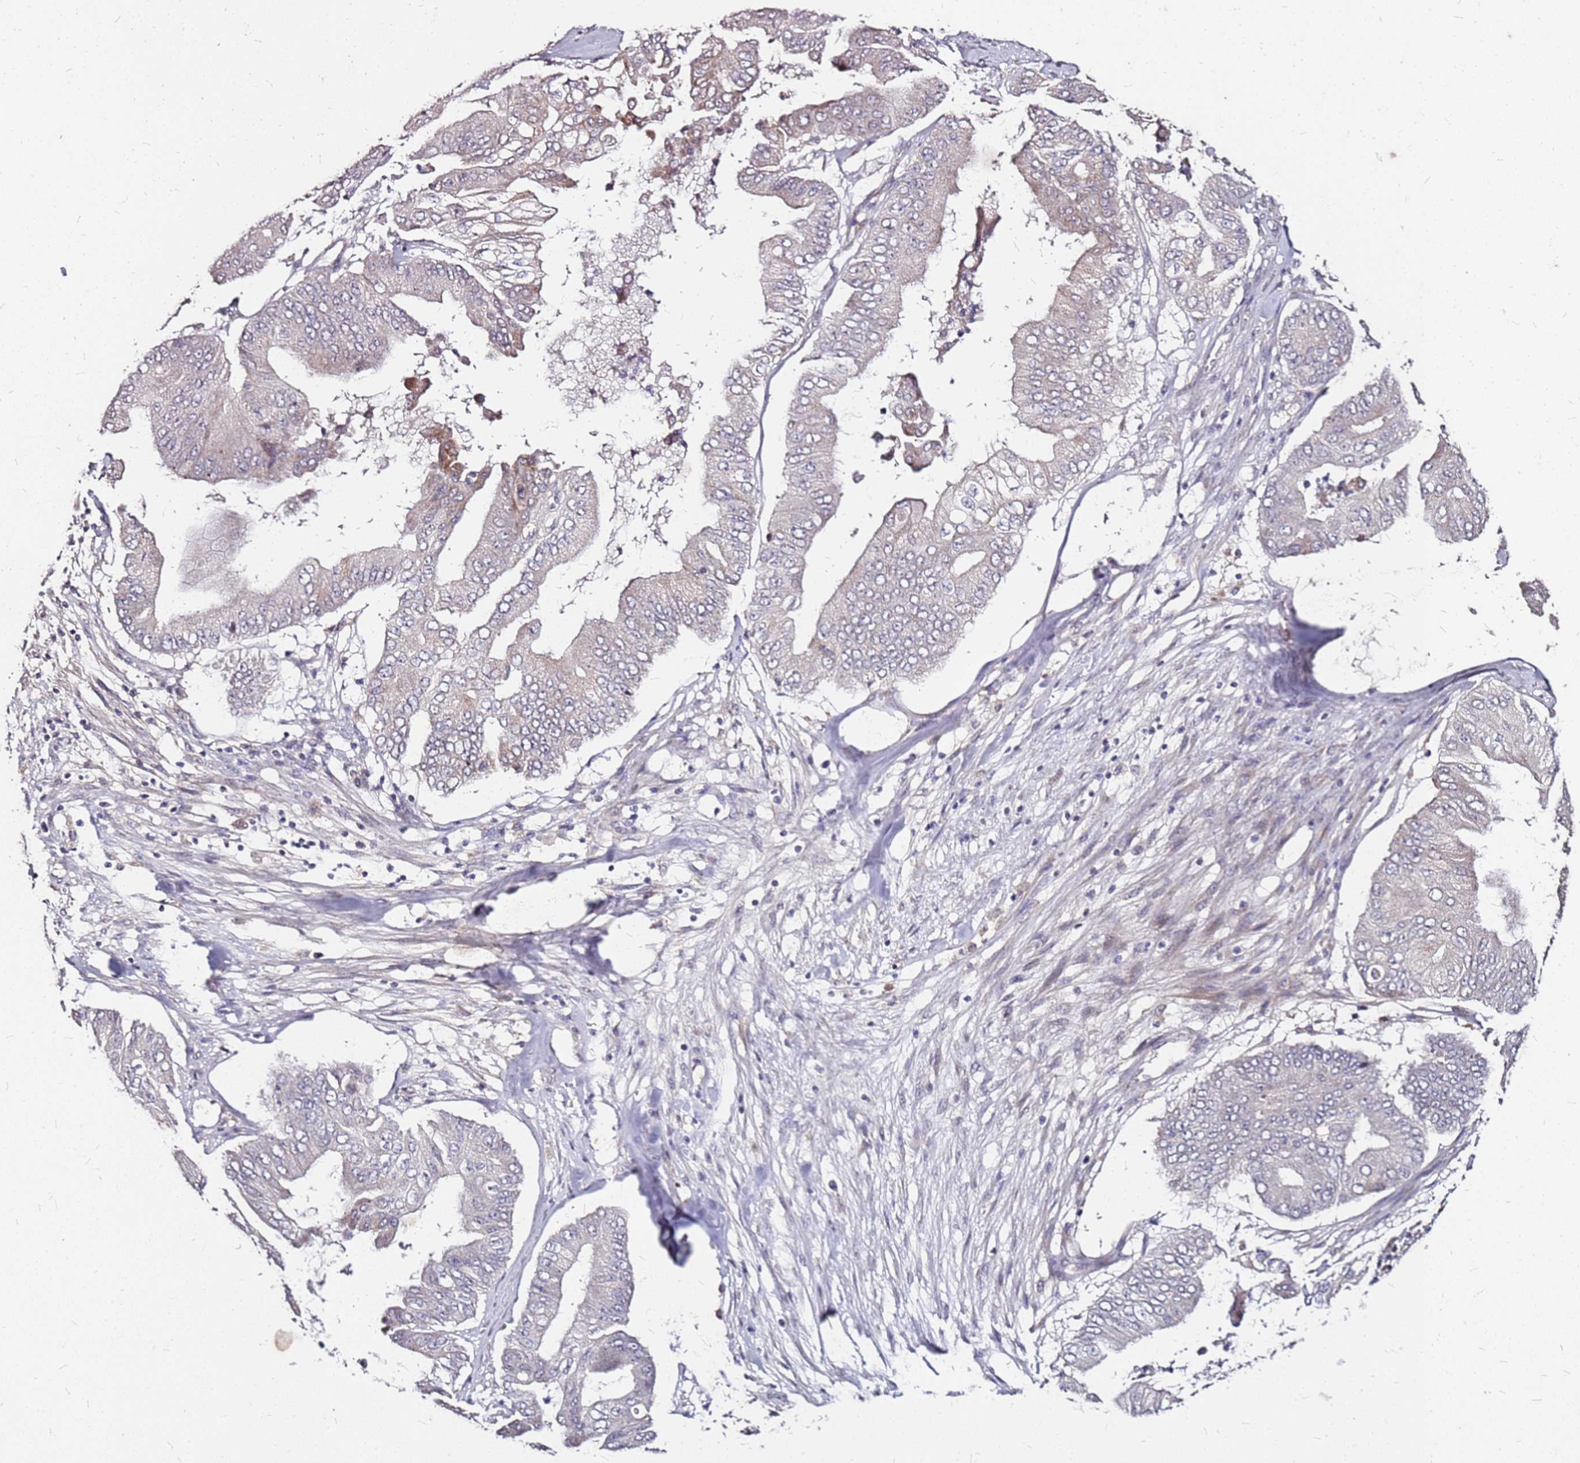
{"staining": {"intensity": "weak", "quantity": "<25%", "location": "cytoplasmic/membranous"}, "tissue": "pancreatic cancer", "cell_type": "Tumor cells", "image_type": "cancer", "snomed": [{"axis": "morphology", "description": "Adenocarcinoma, NOS"}, {"axis": "topography", "description": "Pancreas"}], "caption": "DAB (3,3'-diaminobenzidine) immunohistochemical staining of human pancreatic cancer demonstrates no significant staining in tumor cells. The staining was performed using DAB (3,3'-diaminobenzidine) to visualize the protein expression in brown, while the nuclei were stained in blue with hematoxylin (Magnification: 20x).", "gene": "DCDC2C", "patient": {"sex": "female", "age": 77}}